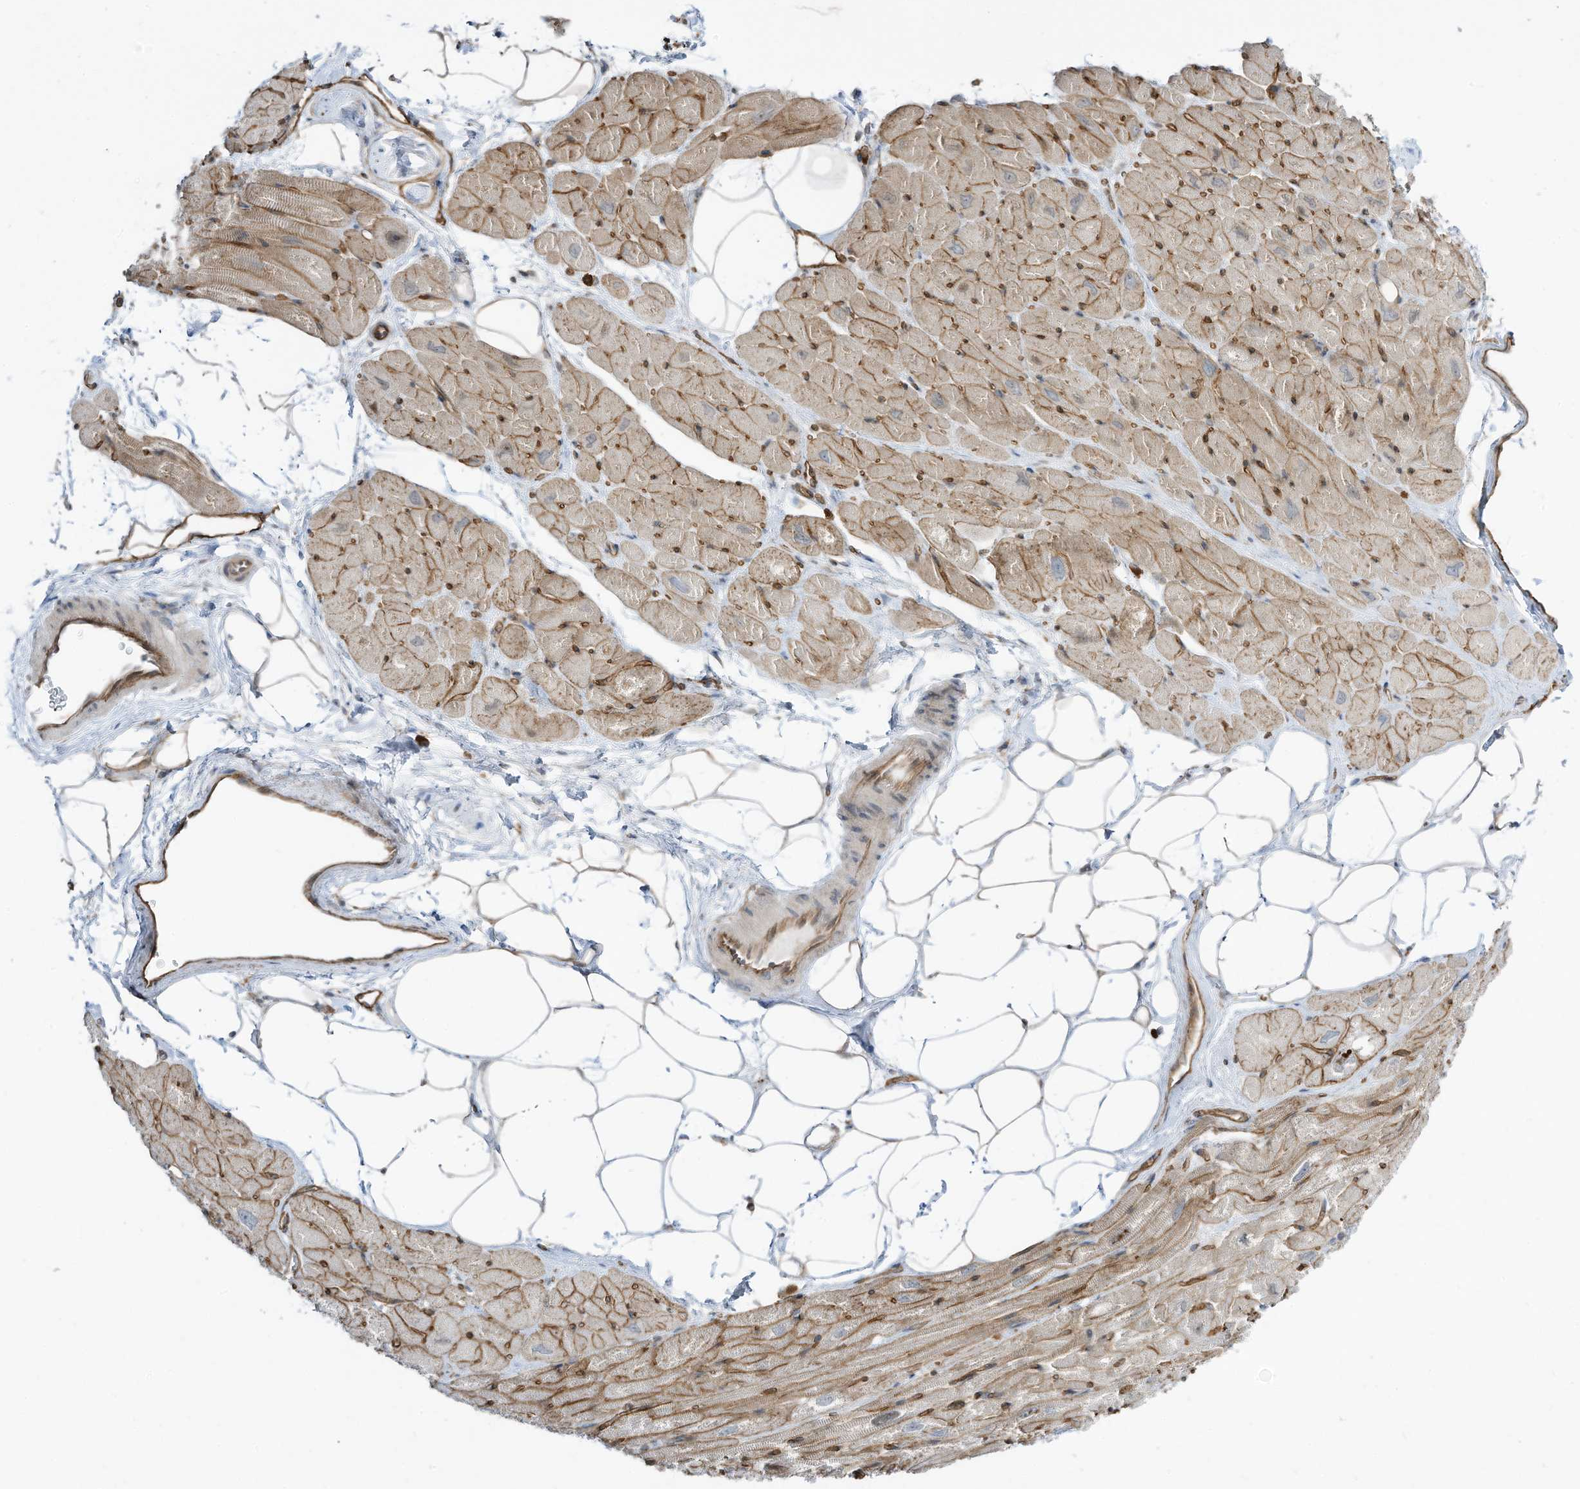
{"staining": {"intensity": "moderate", "quantity": "<25%", "location": "cytoplasmic/membranous"}, "tissue": "heart muscle", "cell_type": "Cardiomyocytes", "image_type": "normal", "snomed": [{"axis": "morphology", "description": "Normal tissue, NOS"}, {"axis": "topography", "description": "Heart"}], "caption": "A brown stain labels moderate cytoplasmic/membranous staining of a protein in cardiomyocytes of normal human heart muscle.", "gene": "DZIP3", "patient": {"sex": "male", "age": 50}}